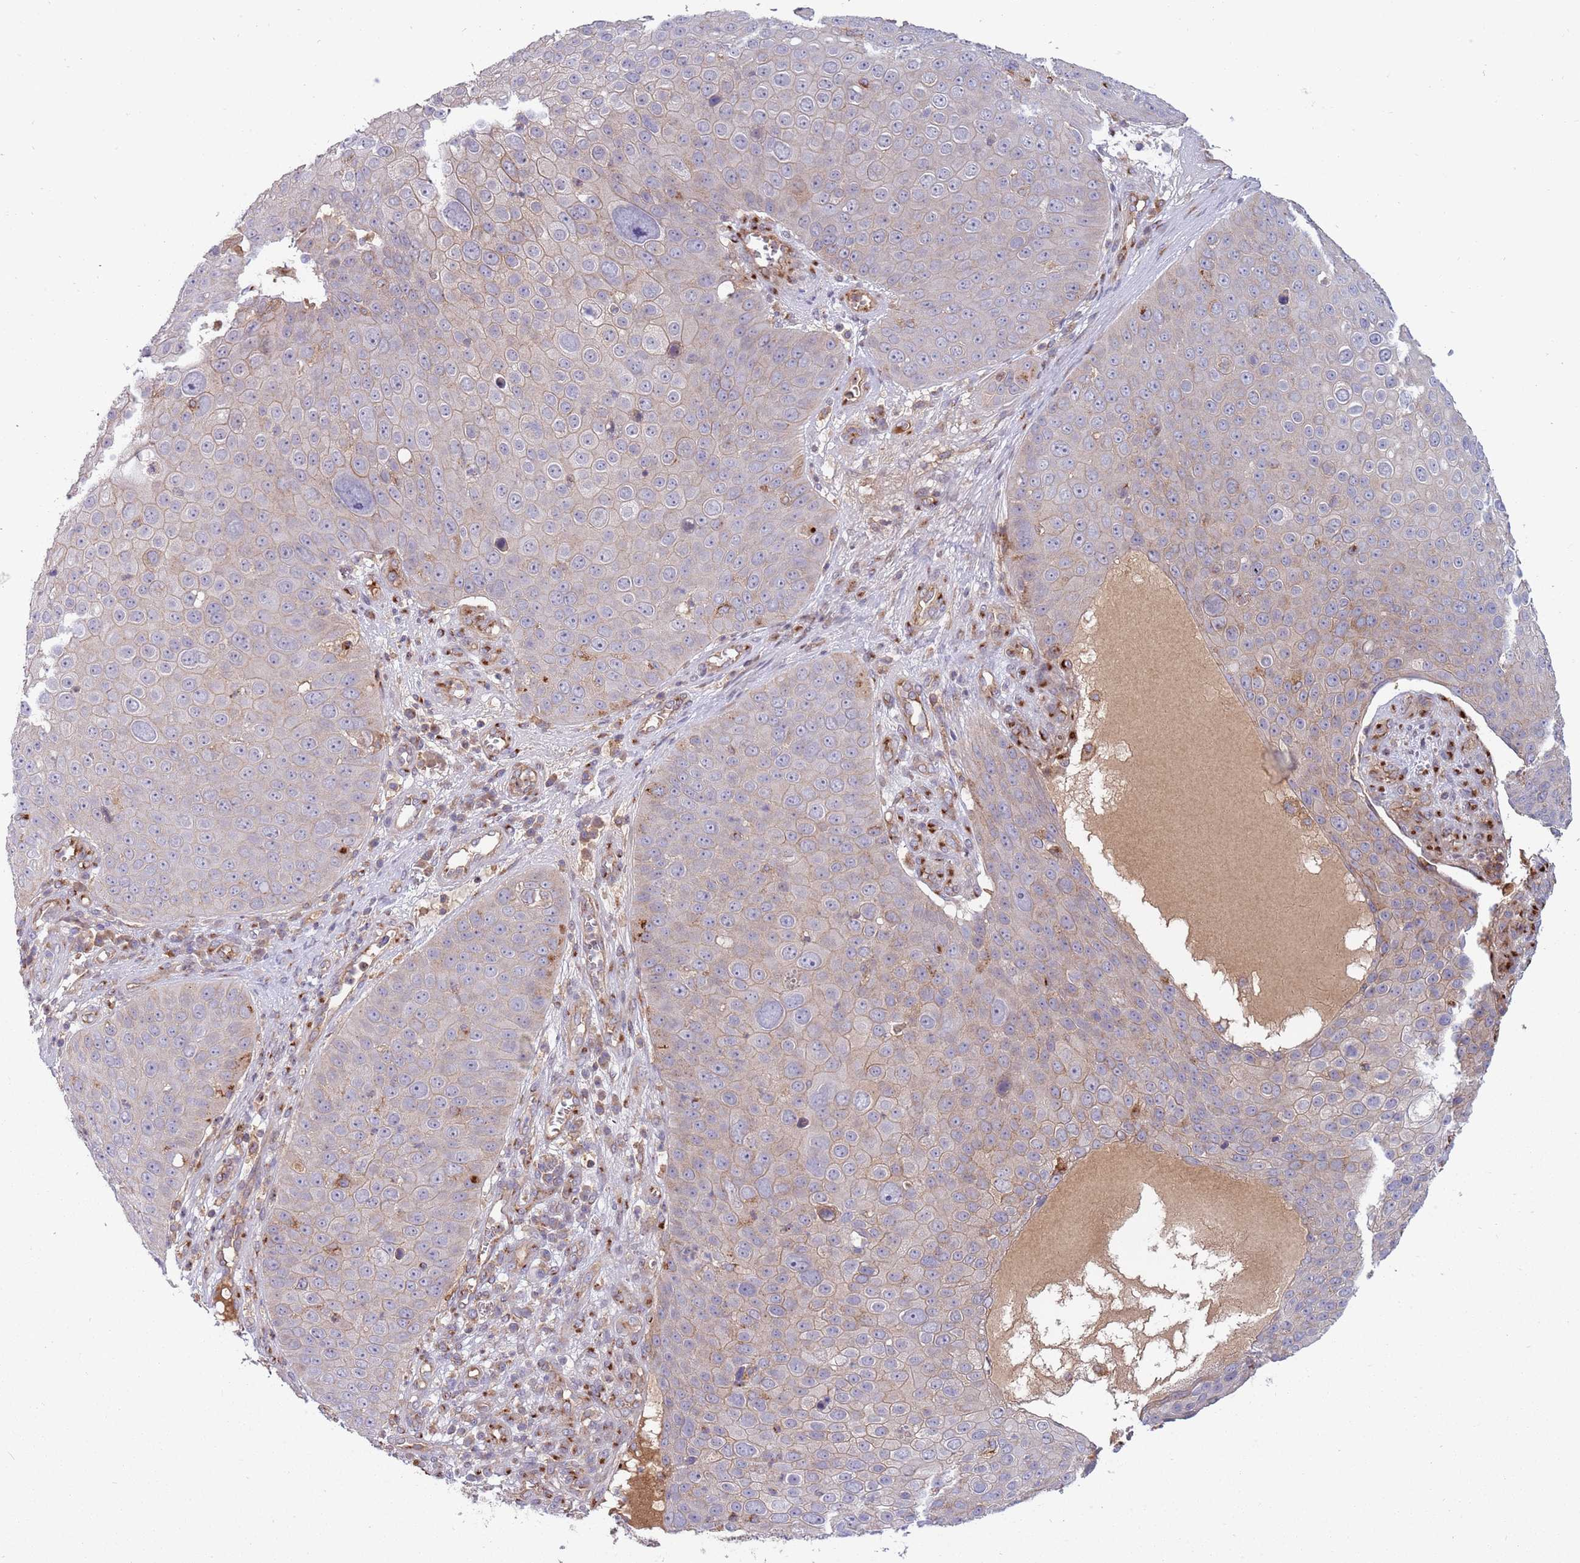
{"staining": {"intensity": "weak", "quantity": "<25%", "location": "cytoplasmic/membranous"}, "tissue": "skin cancer", "cell_type": "Tumor cells", "image_type": "cancer", "snomed": [{"axis": "morphology", "description": "Squamous cell carcinoma, NOS"}, {"axis": "topography", "description": "Skin"}], "caption": "Tumor cells show no significant staining in skin cancer (squamous cell carcinoma). (DAB (3,3'-diaminobenzidine) IHC visualized using brightfield microscopy, high magnification).", "gene": "BTBD7", "patient": {"sex": "male", "age": 71}}